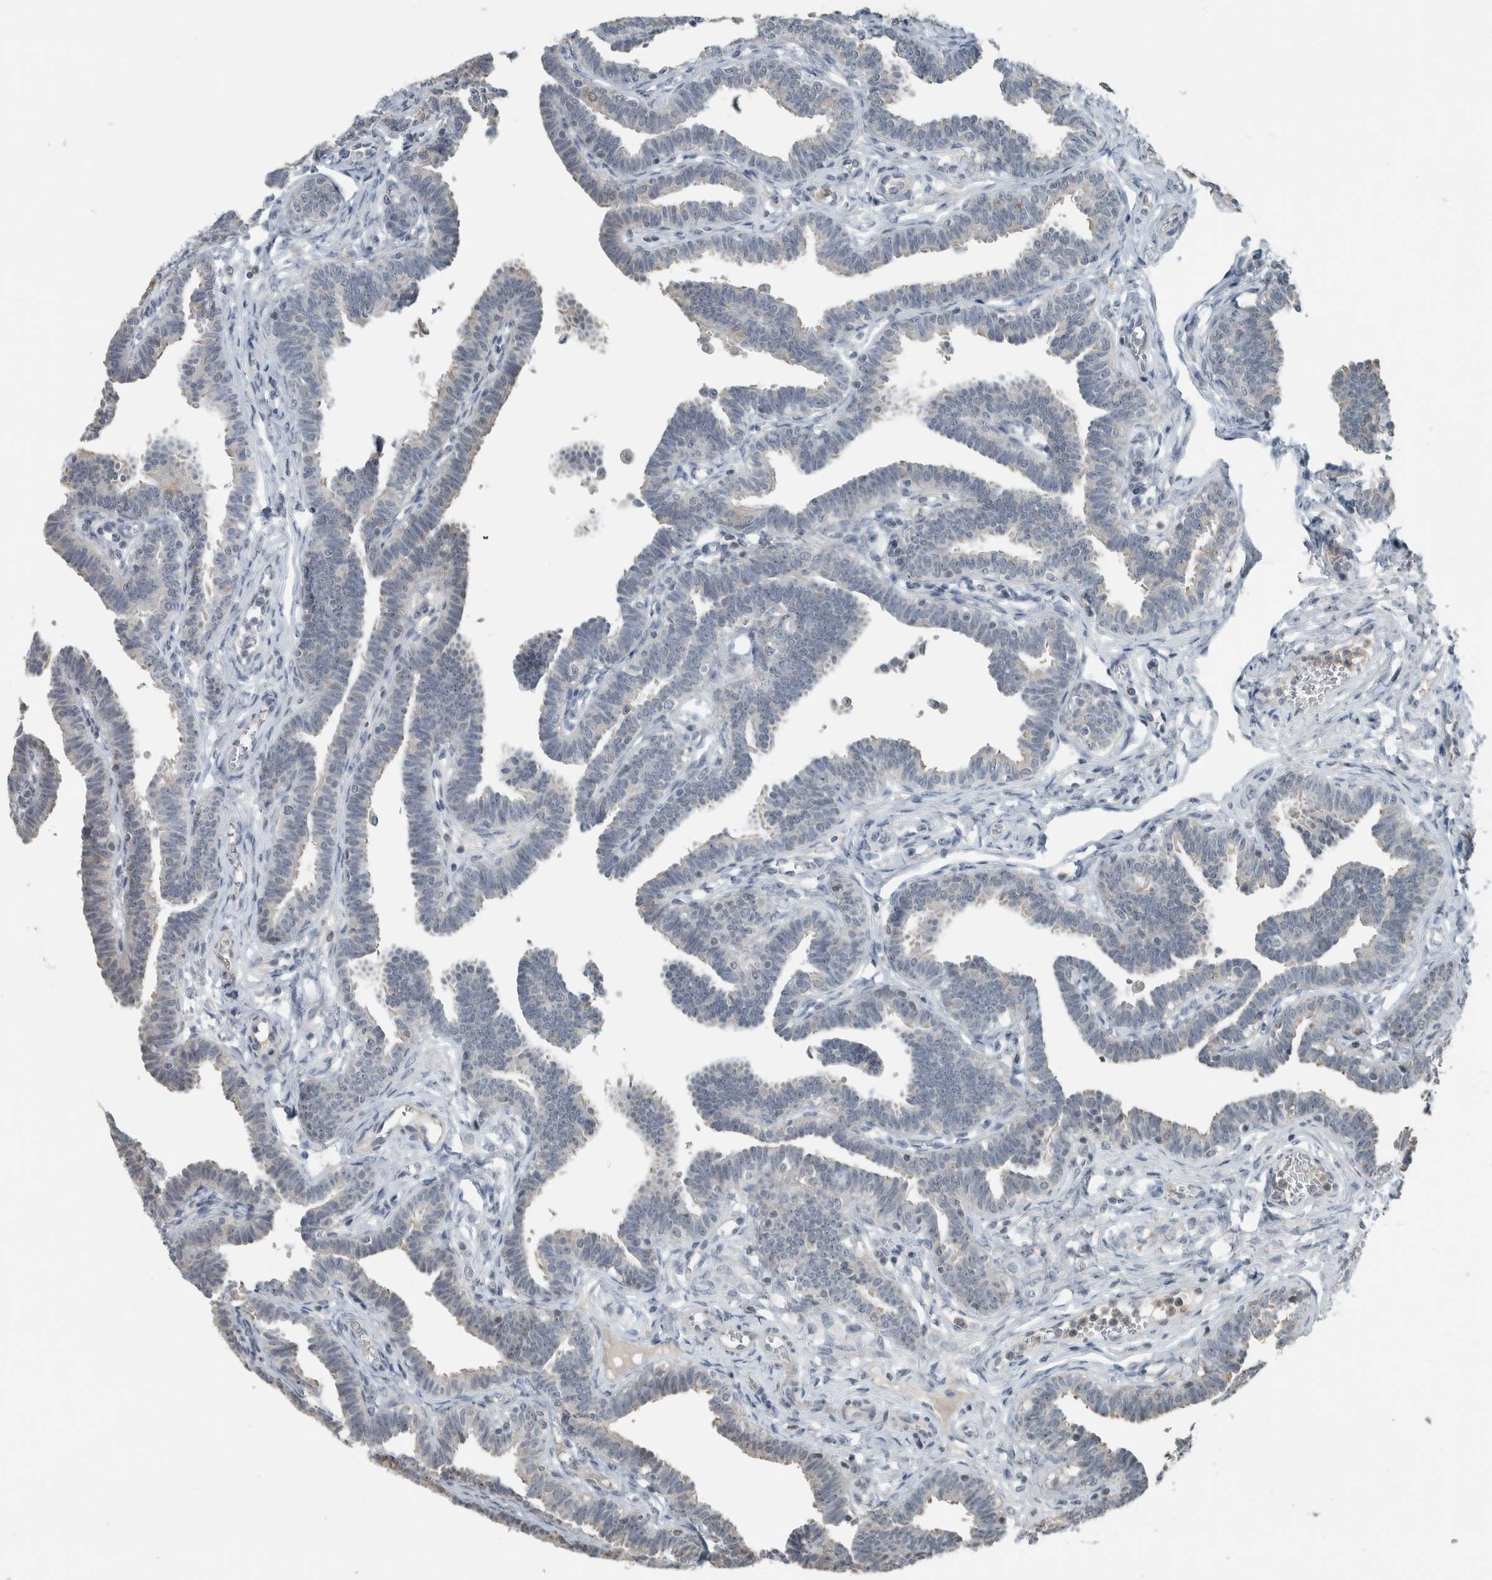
{"staining": {"intensity": "weak", "quantity": "25%-75%", "location": "nuclear"}, "tissue": "fallopian tube", "cell_type": "Glandular cells", "image_type": "normal", "snomed": [{"axis": "morphology", "description": "Normal tissue, NOS"}, {"axis": "topography", "description": "Fallopian tube"}, {"axis": "topography", "description": "Ovary"}], "caption": "Benign fallopian tube demonstrates weak nuclear staining in approximately 25%-75% of glandular cells (Brightfield microscopy of DAB IHC at high magnification)..", "gene": "RPF1", "patient": {"sex": "female", "age": 23}}